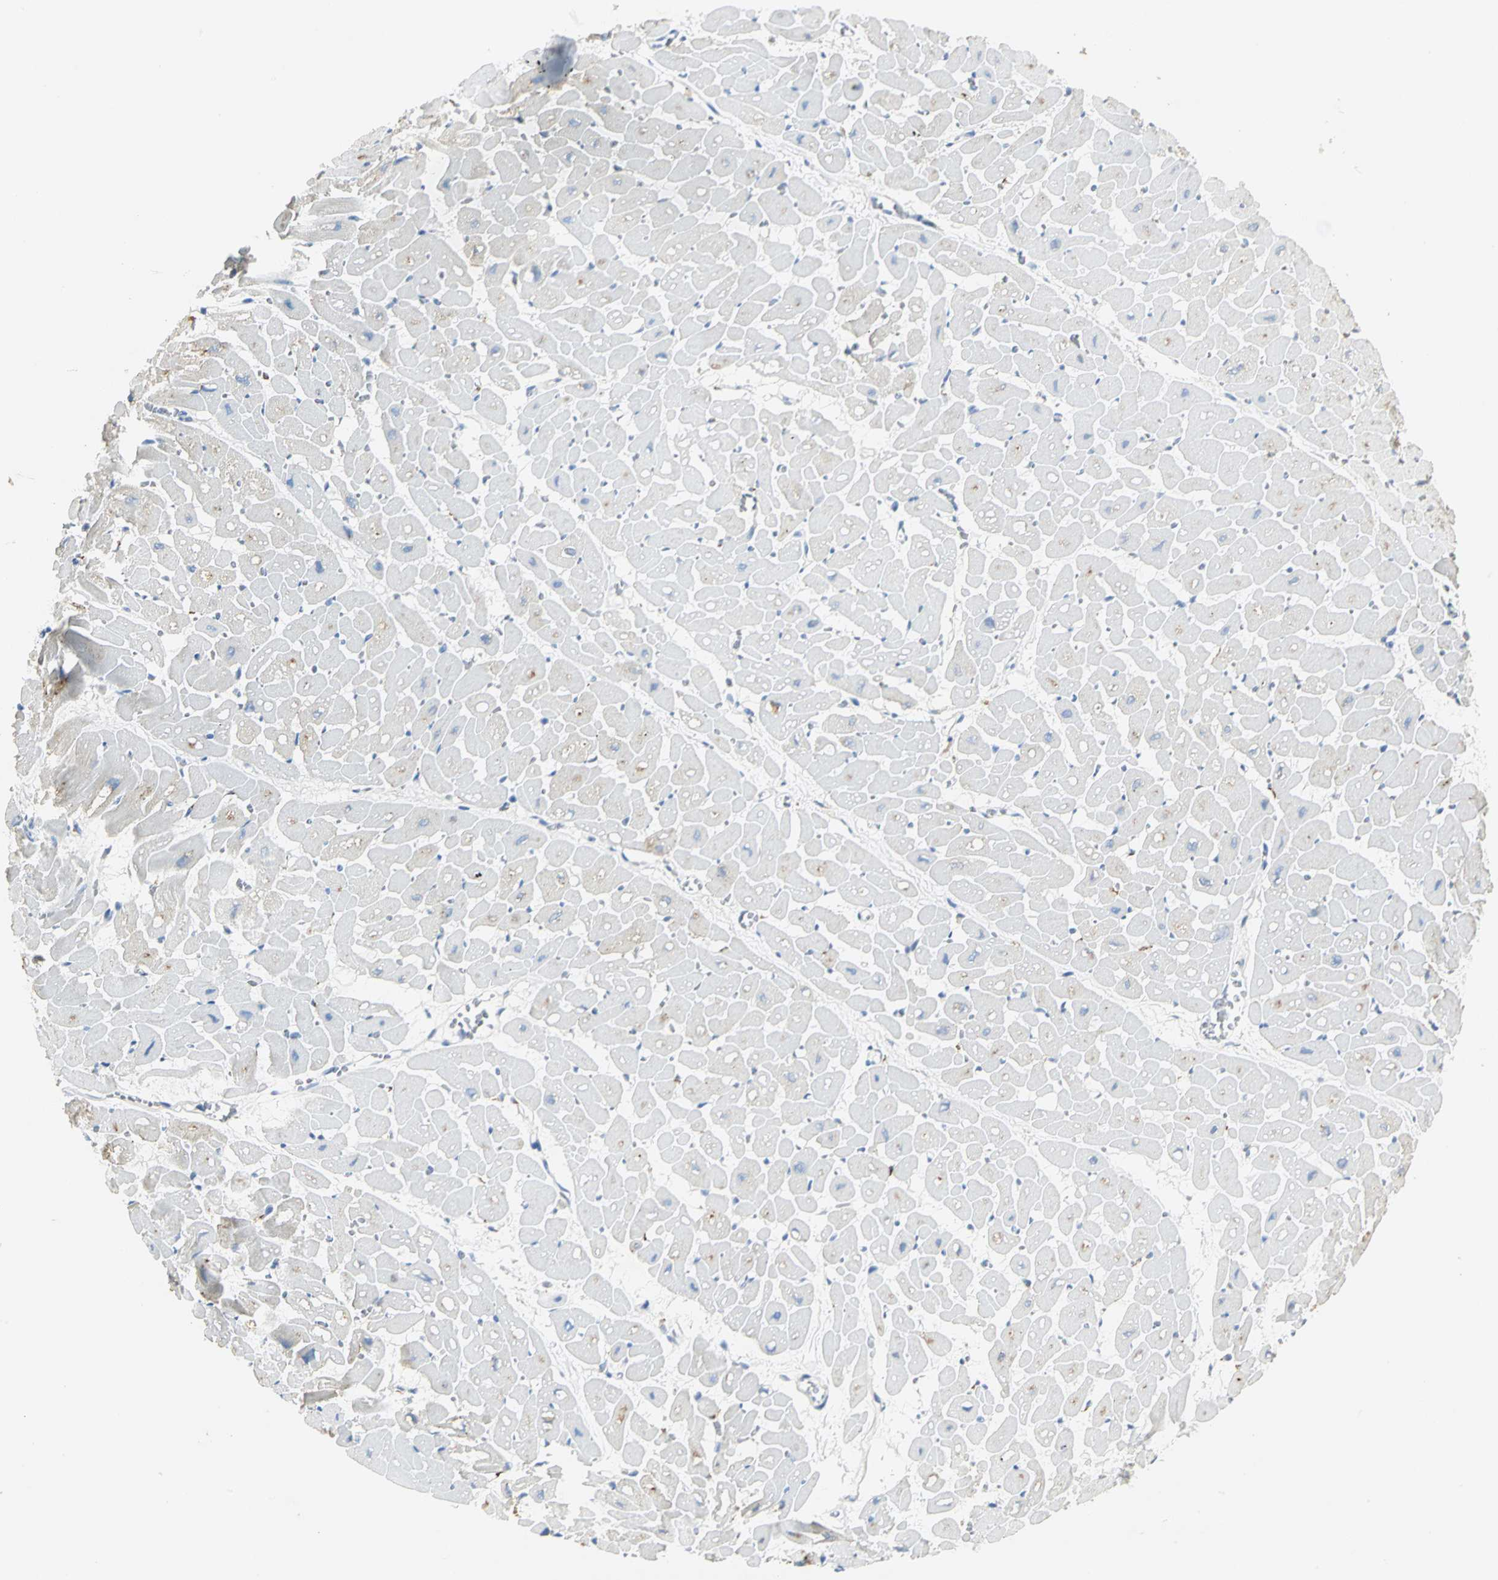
{"staining": {"intensity": "moderate", "quantity": "<25%", "location": "cytoplasmic/membranous"}, "tissue": "heart muscle", "cell_type": "Cardiomyocytes", "image_type": "normal", "snomed": [{"axis": "morphology", "description": "Normal tissue, NOS"}, {"axis": "topography", "description": "Heart"}], "caption": "Protein staining of benign heart muscle demonstrates moderate cytoplasmic/membranous expression in approximately <25% of cardiomyocytes.", "gene": "B3GNT2", "patient": {"sex": "male", "age": 45}}